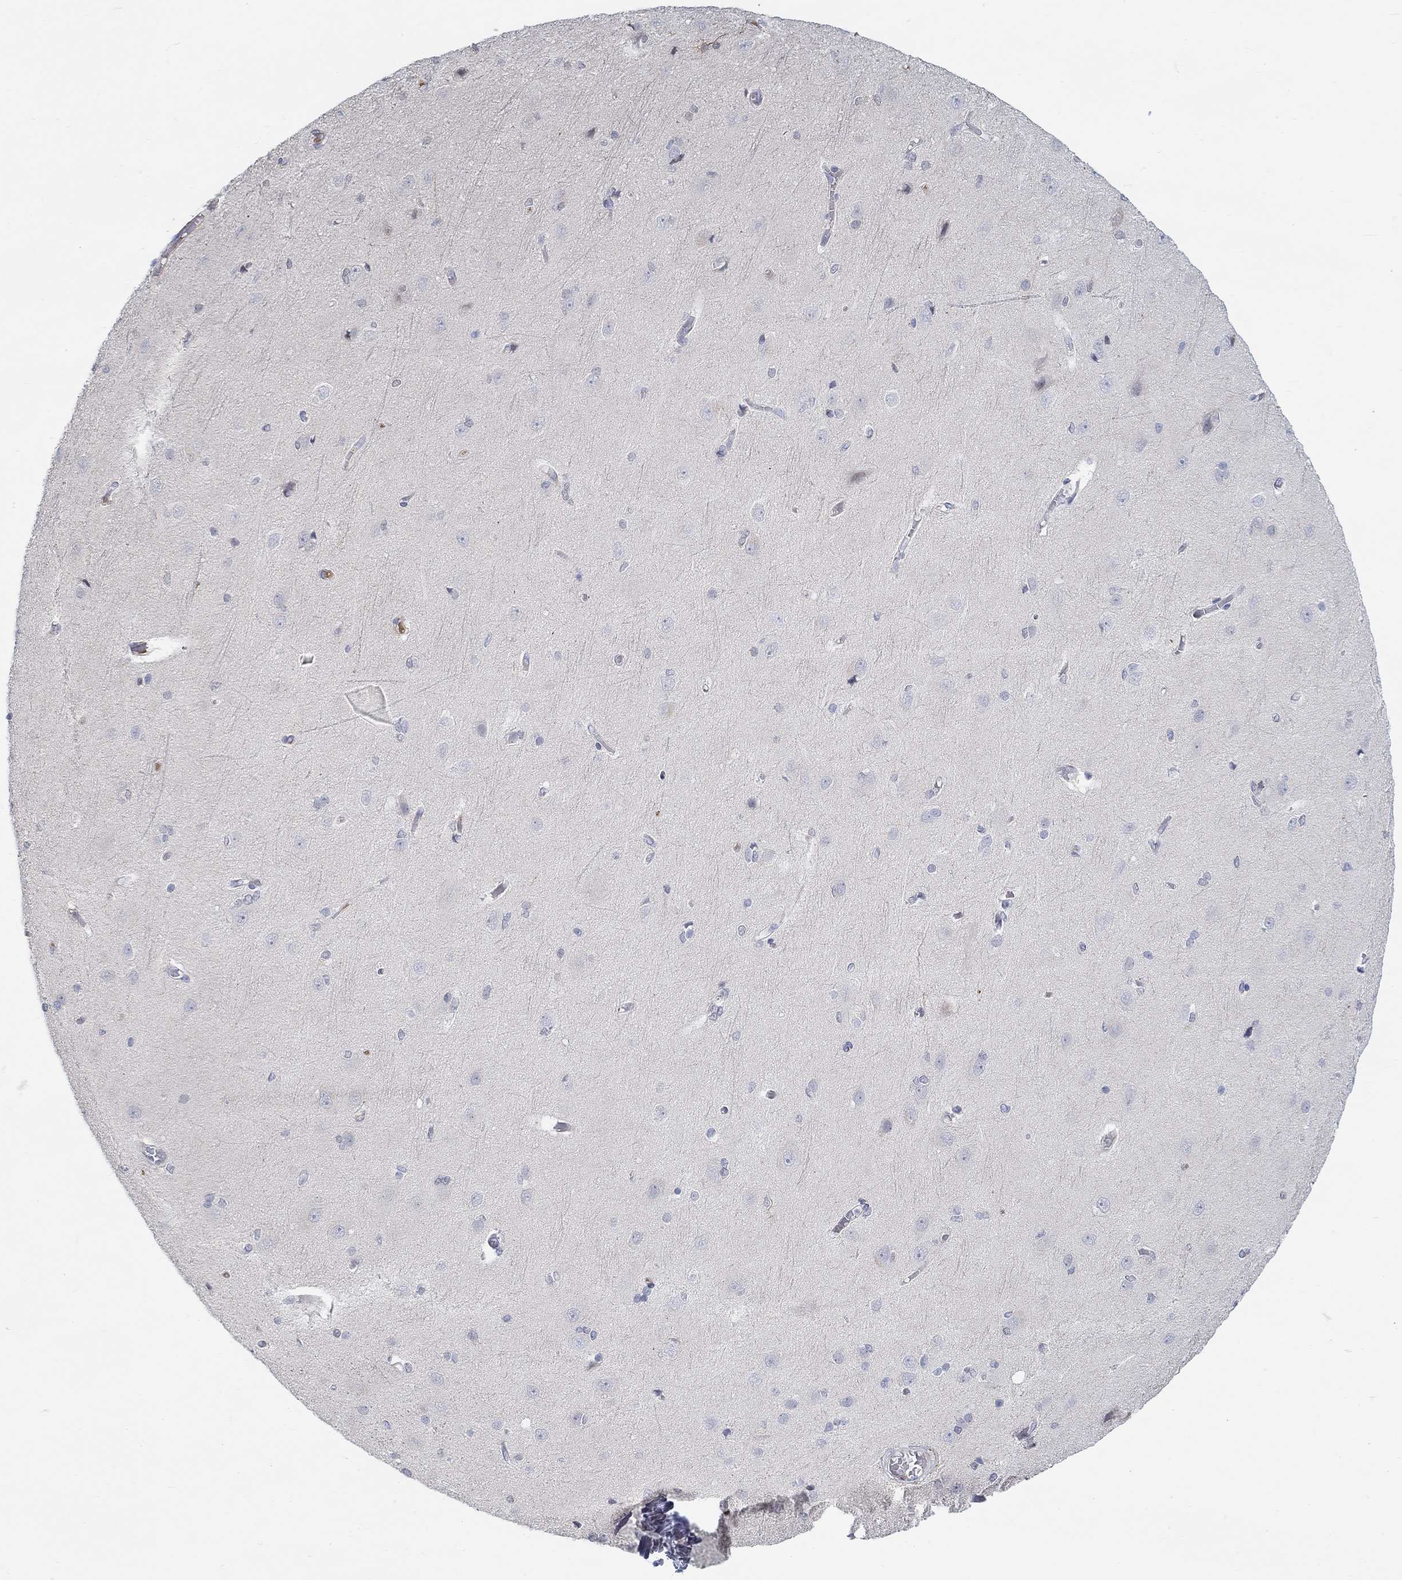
{"staining": {"intensity": "negative", "quantity": "none", "location": "none"}, "tissue": "cerebral cortex", "cell_type": "Endothelial cells", "image_type": "normal", "snomed": [{"axis": "morphology", "description": "Normal tissue, NOS"}, {"axis": "topography", "description": "Cerebral cortex"}], "caption": "Endothelial cells are negative for protein expression in unremarkable human cerebral cortex. (DAB (3,3'-diaminobenzidine) immunohistochemistry (IHC), high magnification).", "gene": "SNTG2", "patient": {"sex": "male", "age": 37}}